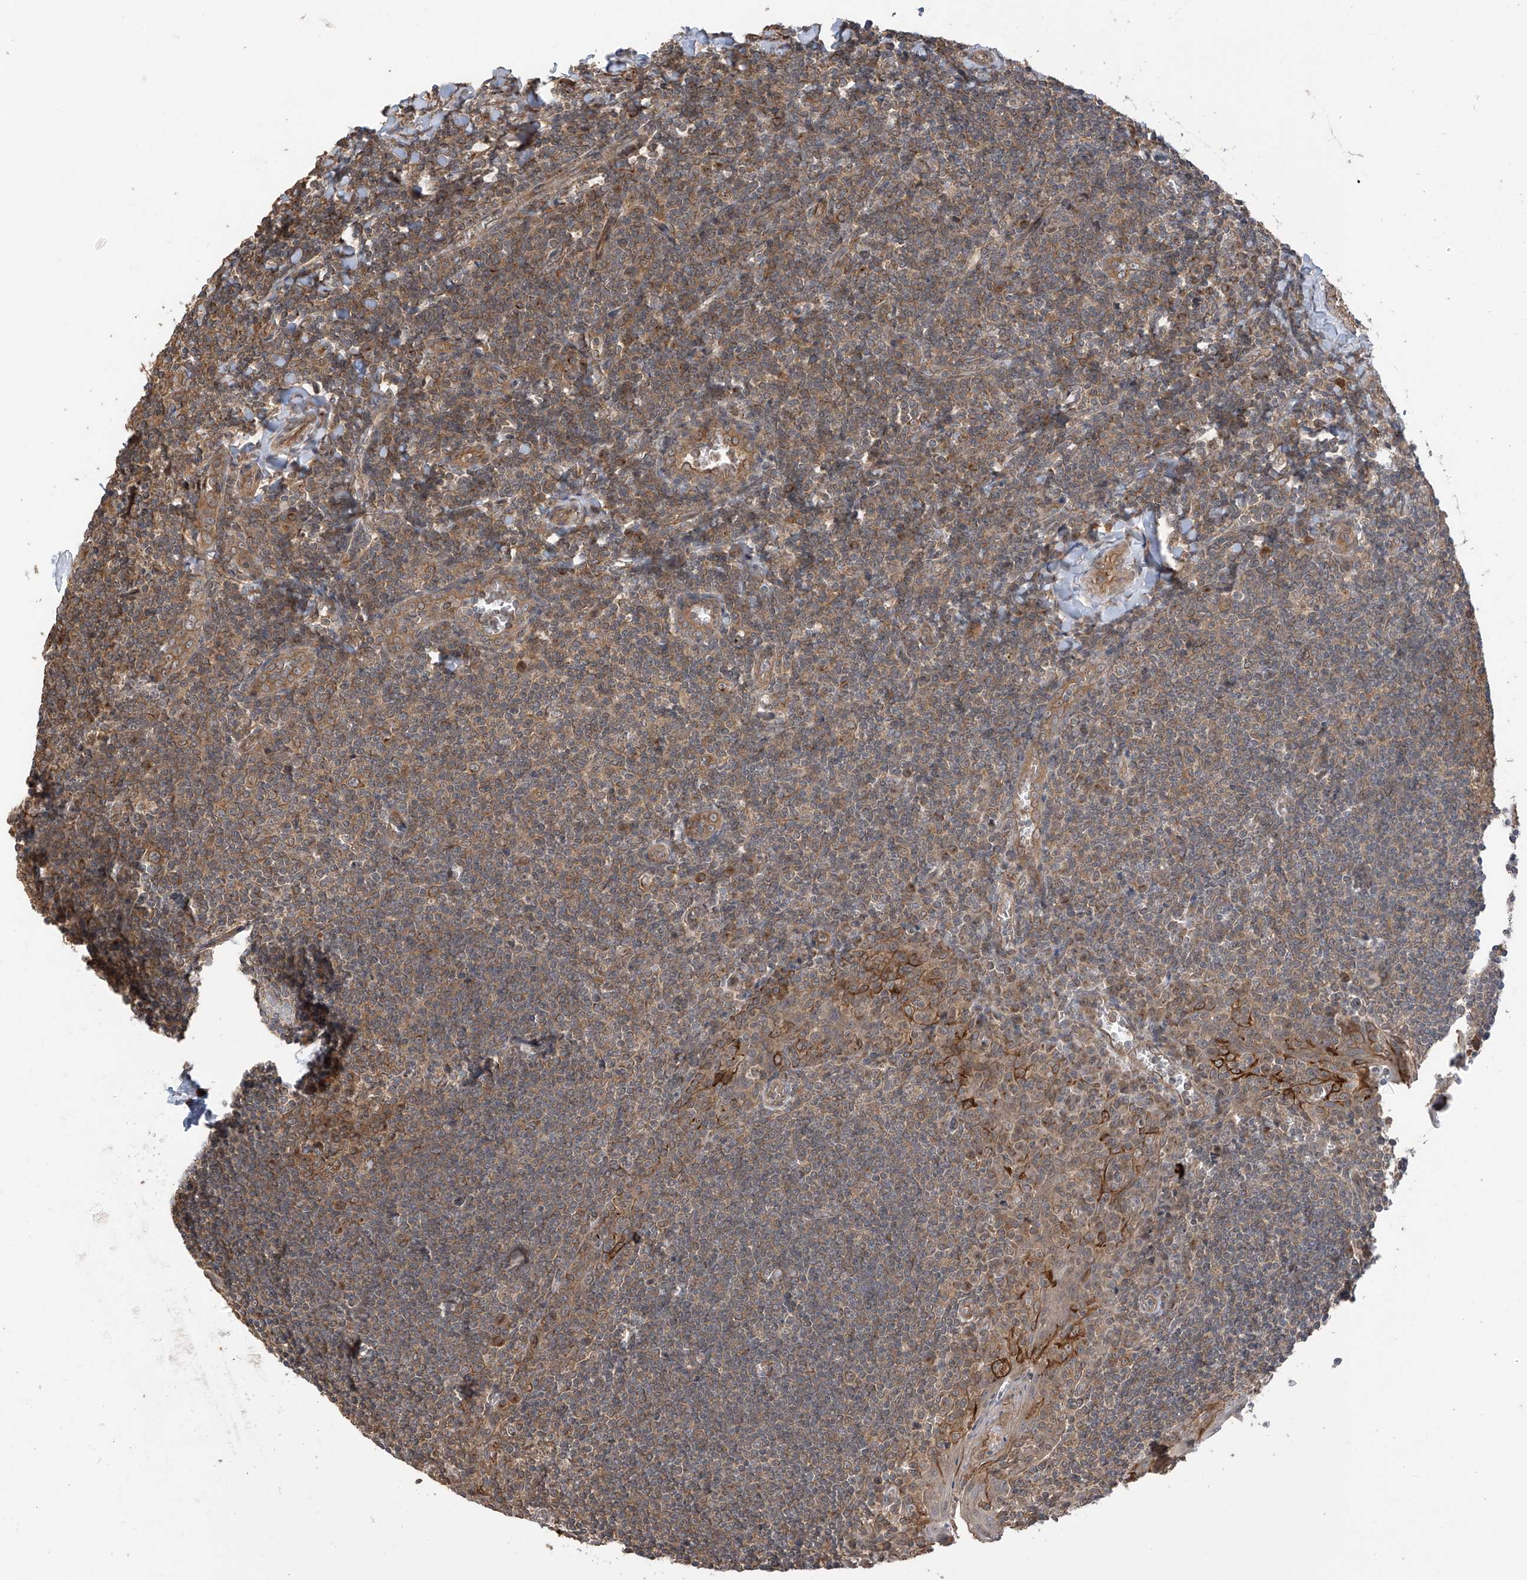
{"staining": {"intensity": "strong", "quantity": "25%-75%", "location": "cytoplasmic/membranous"}, "tissue": "tonsil", "cell_type": "Germinal center cells", "image_type": "normal", "snomed": [{"axis": "morphology", "description": "Normal tissue, NOS"}, {"axis": "topography", "description": "Tonsil"}], "caption": "Tonsil stained with DAB immunohistochemistry (IHC) reveals high levels of strong cytoplasmic/membranous positivity in about 25%-75% of germinal center cells. Using DAB (3,3'-diaminobenzidine) (brown) and hematoxylin (blue) stains, captured at high magnification using brightfield microscopy.", "gene": "RPAIN", "patient": {"sex": "male", "age": 27}}